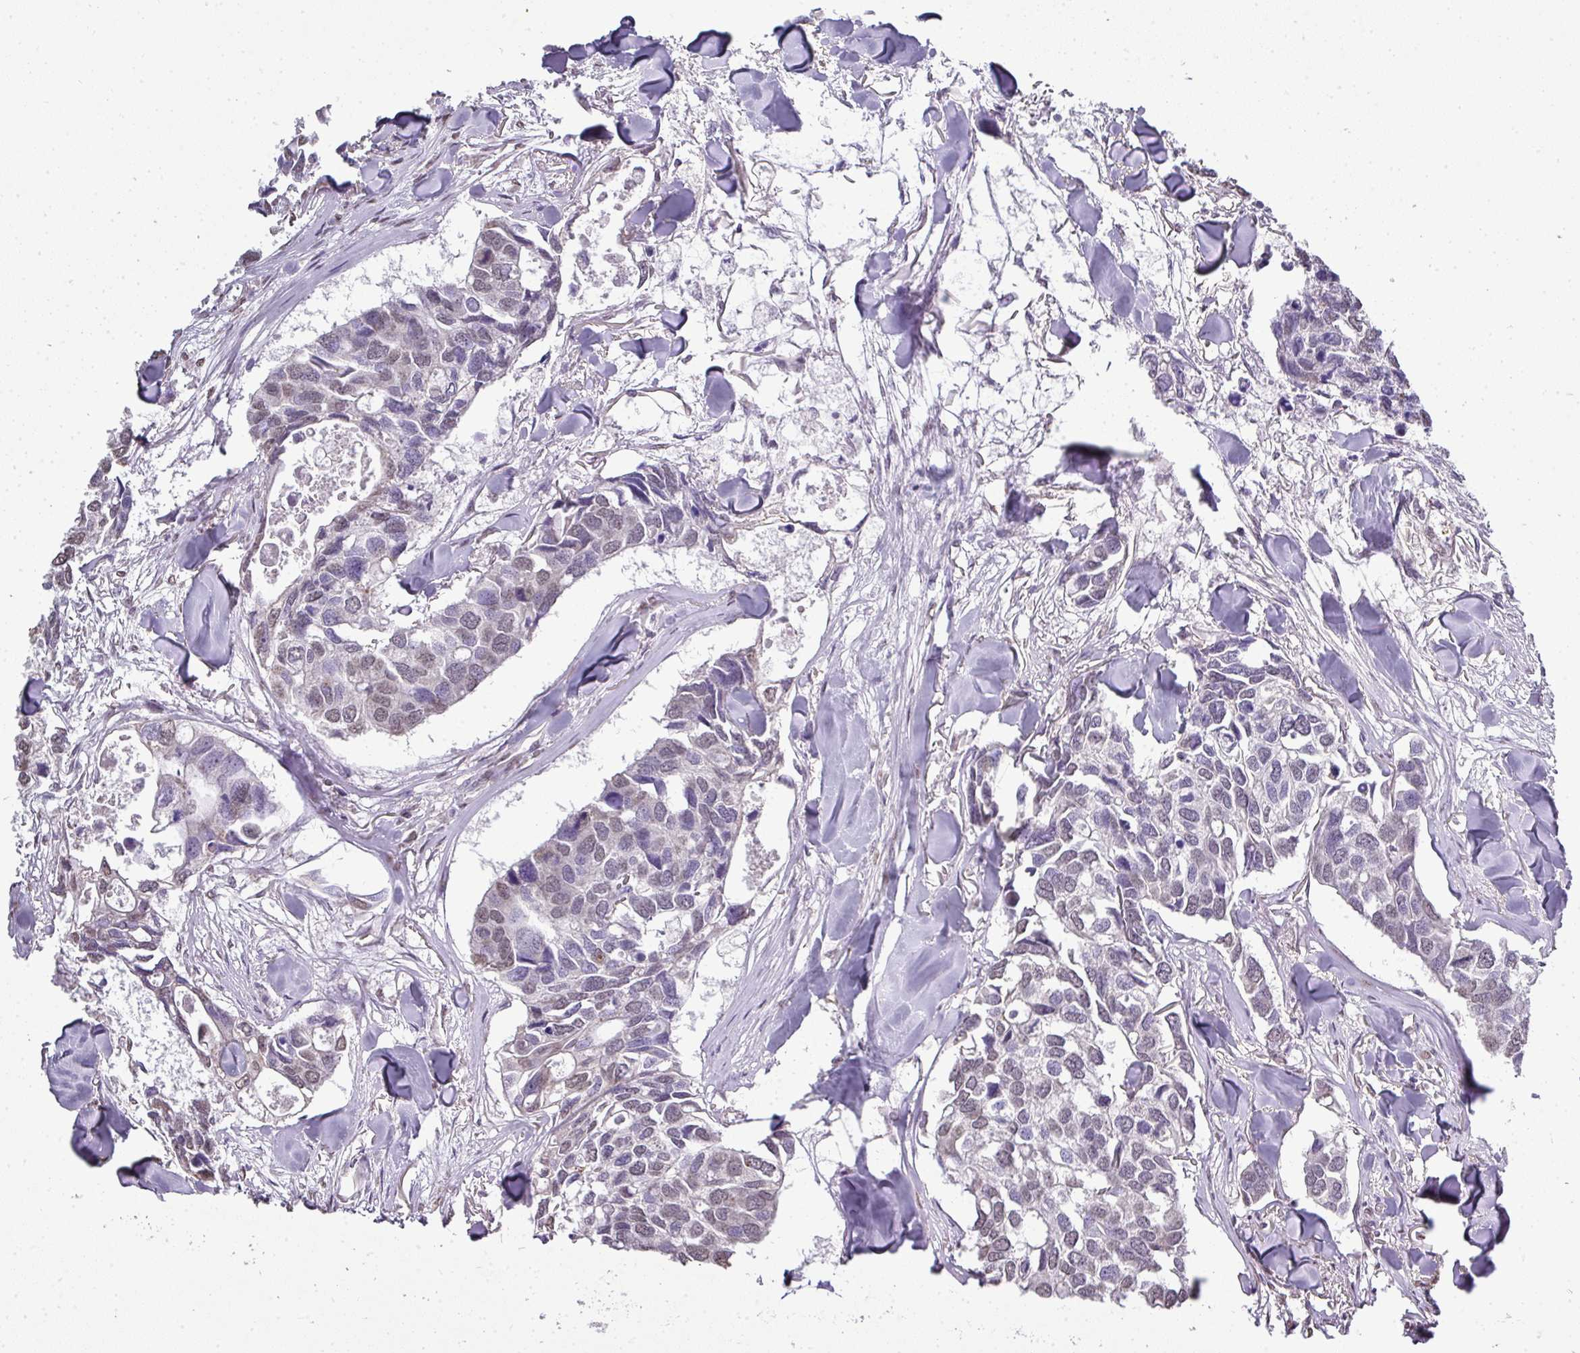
{"staining": {"intensity": "weak", "quantity": "<25%", "location": "nuclear"}, "tissue": "breast cancer", "cell_type": "Tumor cells", "image_type": "cancer", "snomed": [{"axis": "morphology", "description": "Duct carcinoma"}, {"axis": "topography", "description": "Breast"}], "caption": "IHC of breast cancer (invasive ductal carcinoma) displays no expression in tumor cells.", "gene": "JPH2", "patient": {"sex": "female", "age": 83}}